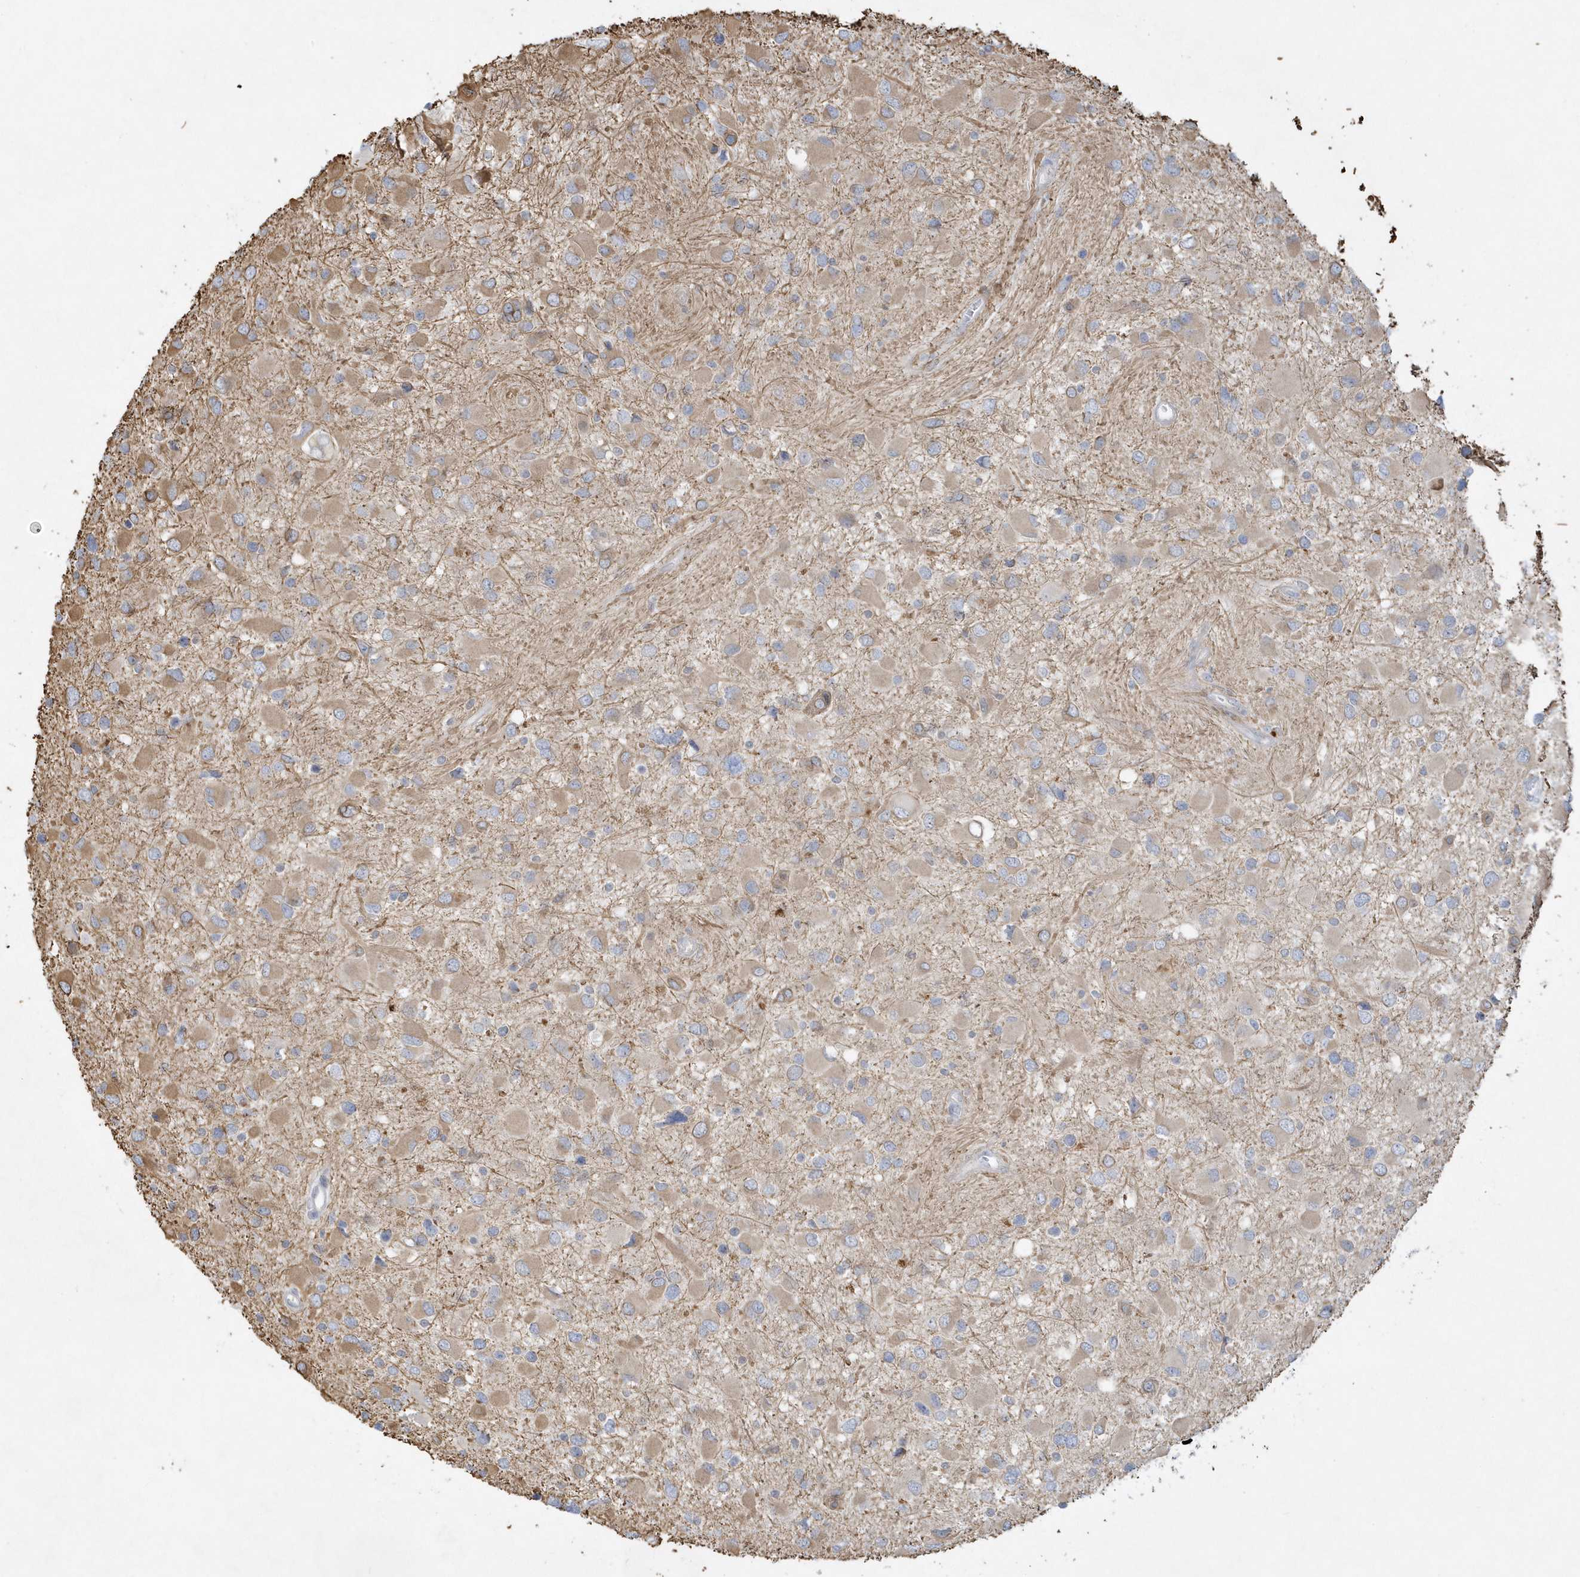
{"staining": {"intensity": "weak", "quantity": "25%-75%", "location": "cytoplasmic/membranous"}, "tissue": "glioma", "cell_type": "Tumor cells", "image_type": "cancer", "snomed": [{"axis": "morphology", "description": "Glioma, malignant, High grade"}, {"axis": "topography", "description": "Brain"}], "caption": "Malignant glioma (high-grade) stained with DAB (3,3'-diaminobenzidine) immunohistochemistry demonstrates low levels of weak cytoplasmic/membranous expression in approximately 25%-75% of tumor cells.", "gene": "THADA", "patient": {"sex": "male", "age": 53}}